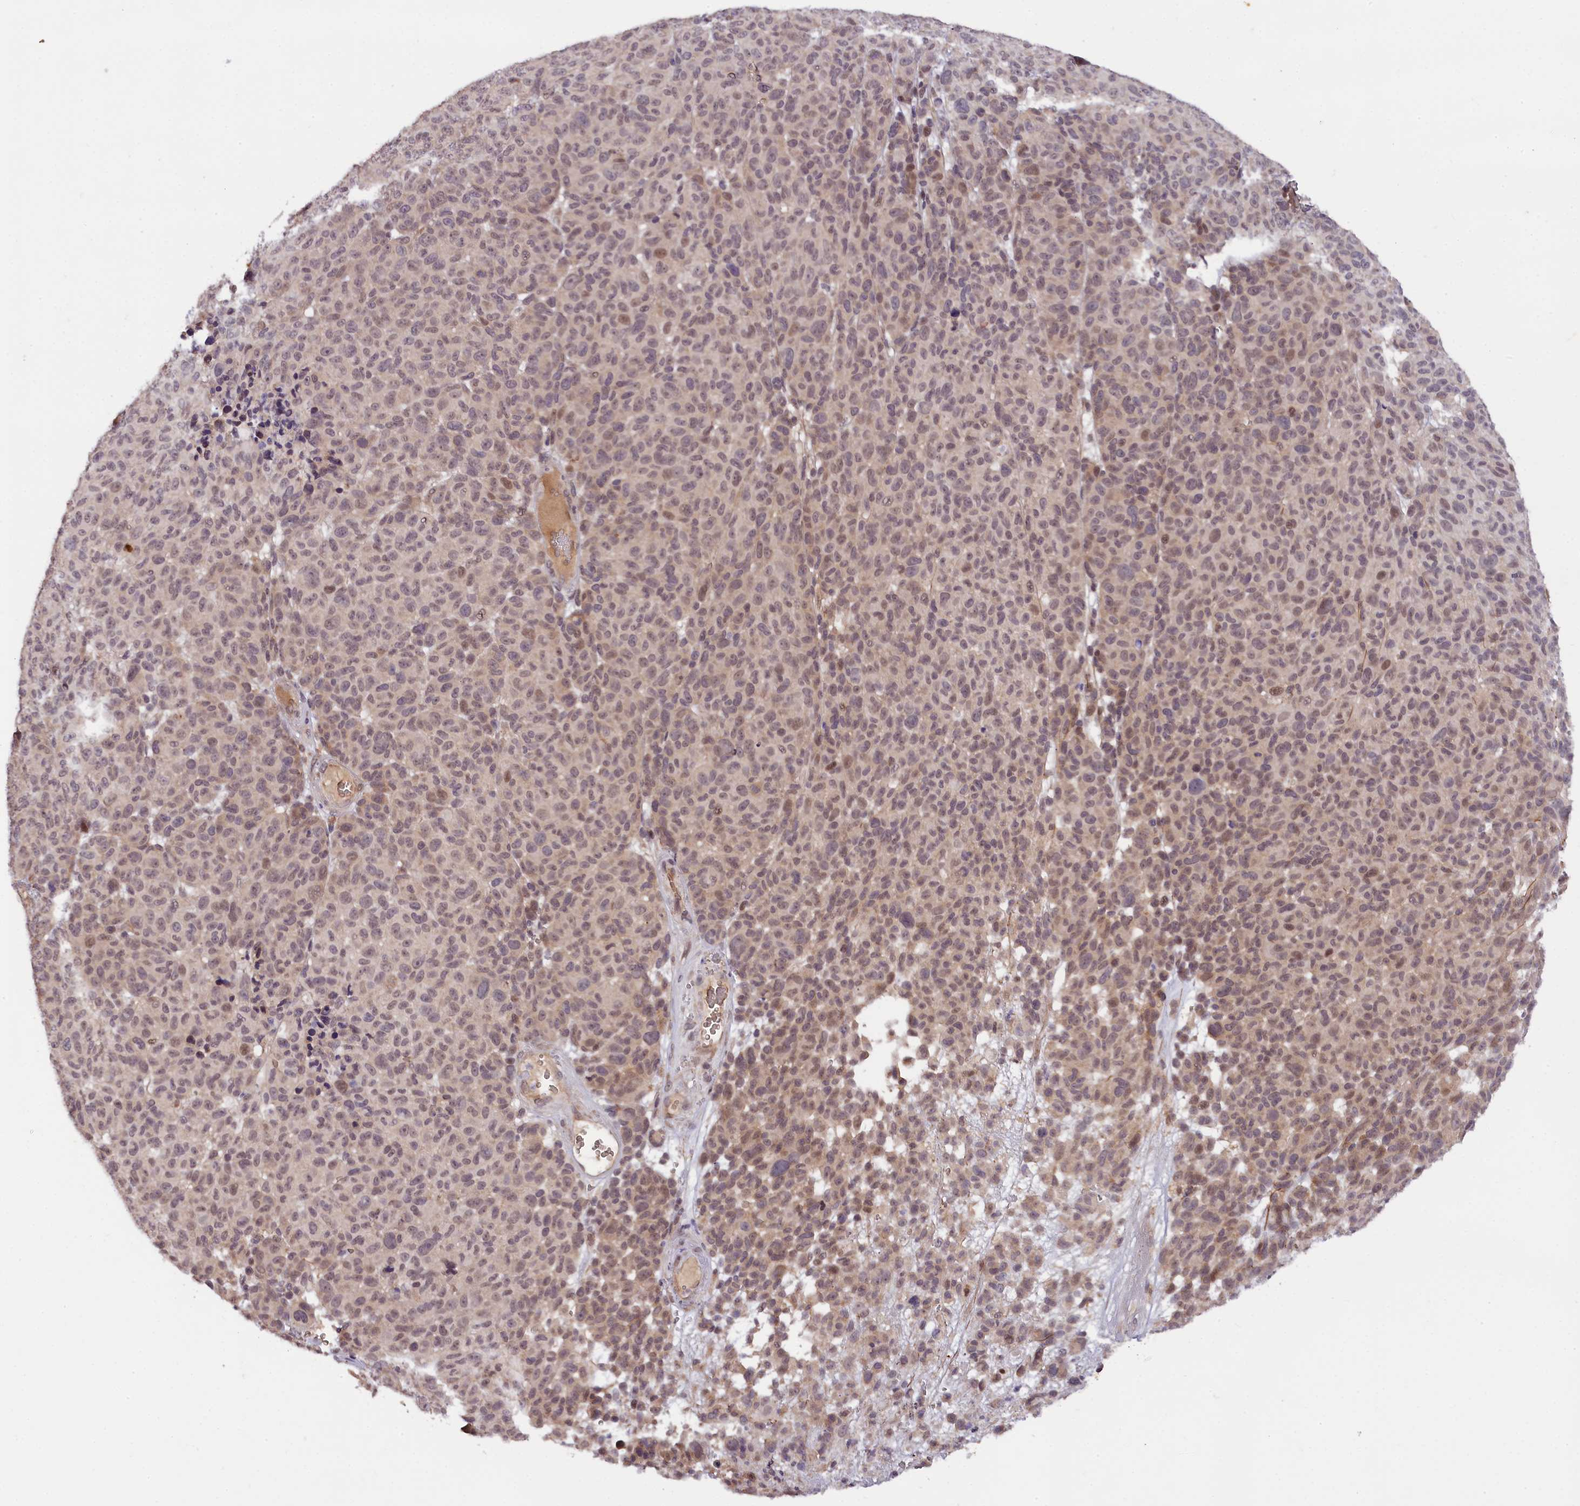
{"staining": {"intensity": "weak", "quantity": "25%-75%", "location": "nuclear"}, "tissue": "melanoma", "cell_type": "Tumor cells", "image_type": "cancer", "snomed": [{"axis": "morphology", "description": "Malignant melanoma, NOS"}, {"axis": "topography", "description": "Skin"}], "caption": "An immunohistochemistry (IHC) histopathology image of tumor tissue is shown. Protein staining in brown labels weak nuclear positivity in melanoma within tumor cells.", "gene": "ZNF480", "patient": {"sex": "male", "age": 49}}